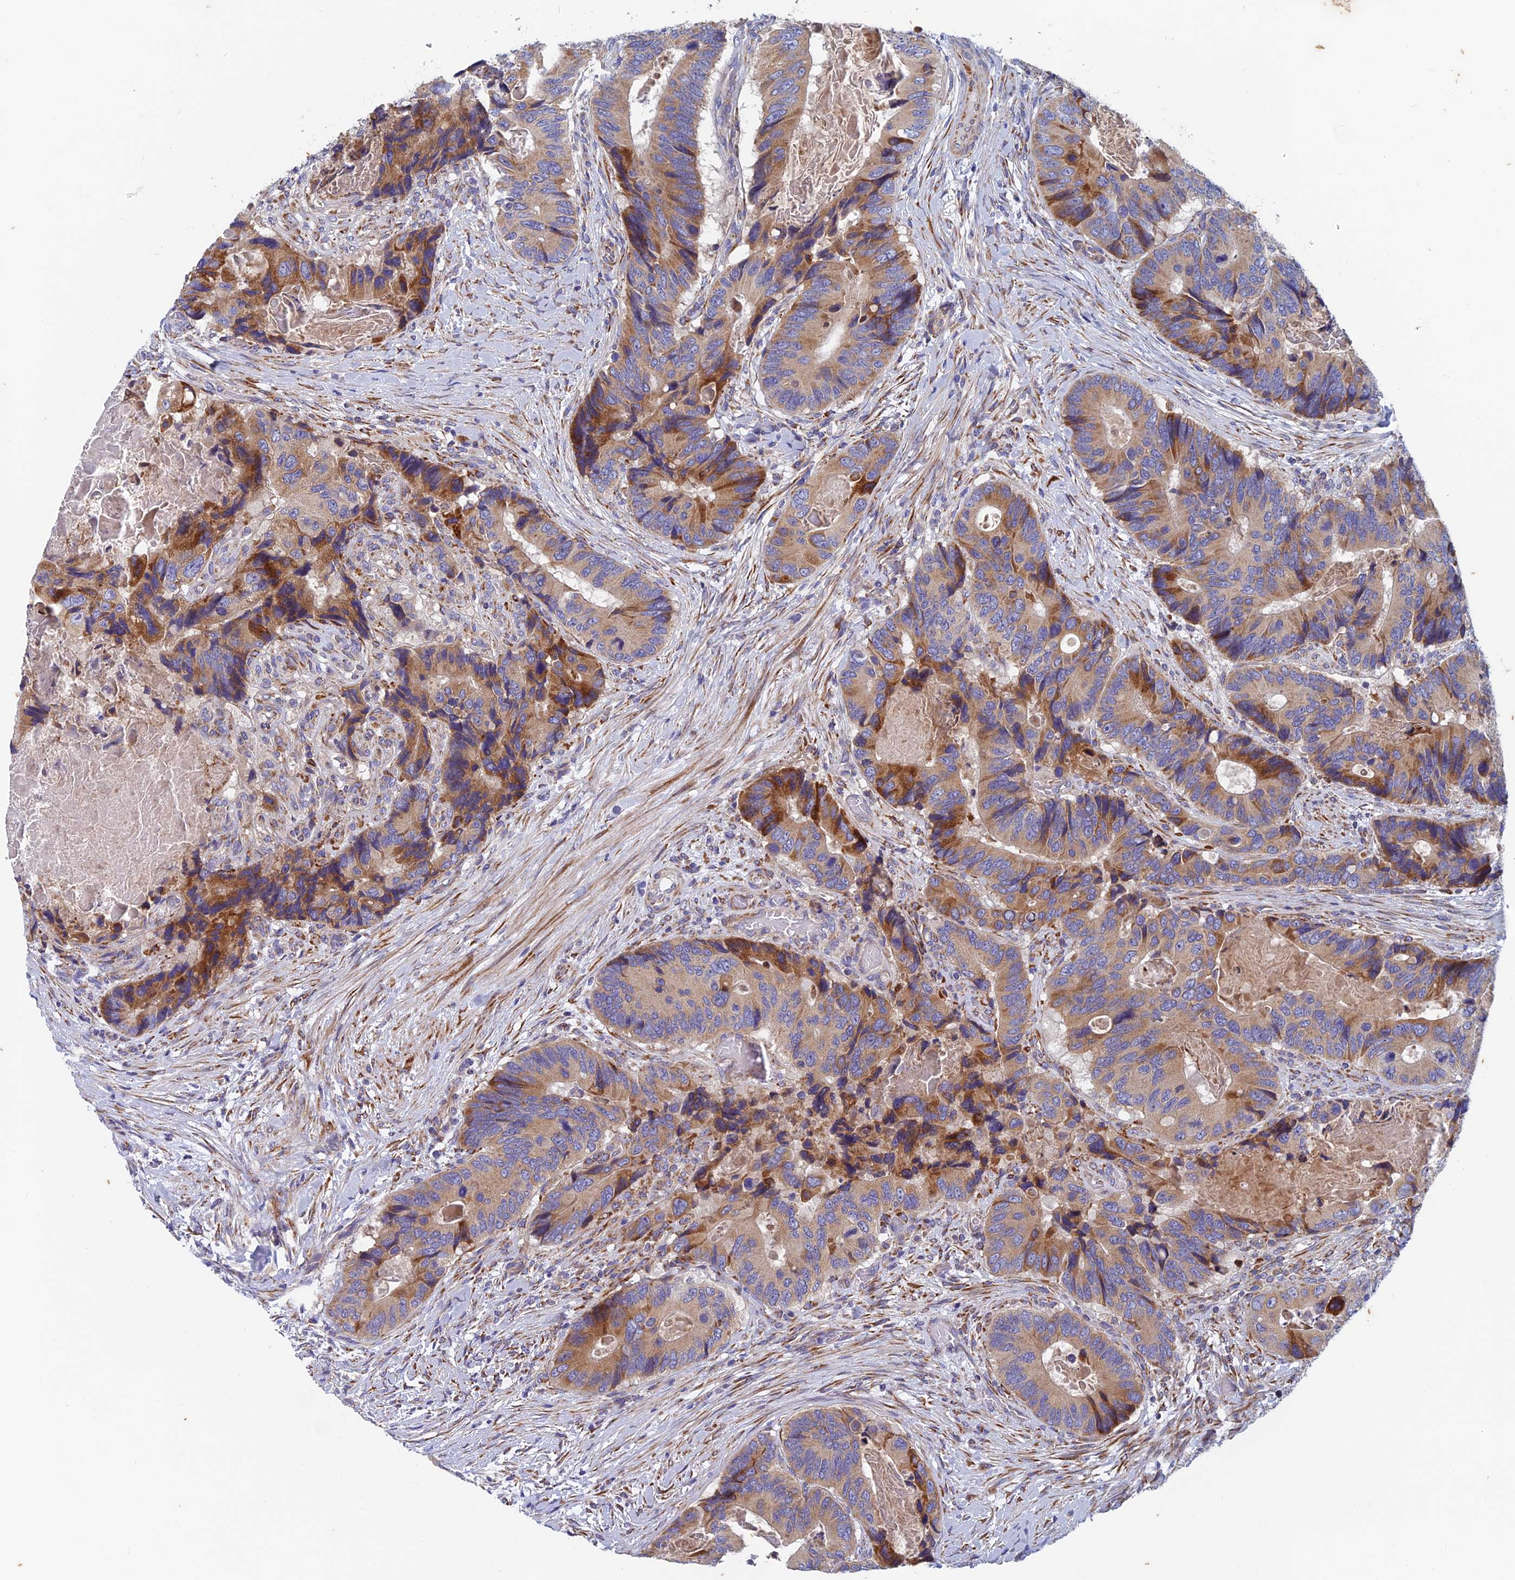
{"staining": {"intensity": "moderate", "quantity": "25%-75%", "location": "cytoplasmic/membranous"}, "tissue": "colorectal cancer", "cell_type": "Tumor cells", "image_type": "cancer", "snomed": [{"axis": "morphology", "description": "Adenocarcinoma, NOS"}, {"axis": "topography", "description": "Colon"}], "caption": "Protein analysis of colorectal cancer (adenocarcinoma) tissue displays moderate cytoplasmic/membranous staining in approximately 25%-75% of tumor cells. (DAB (3,3'-diaminobenzidine) = brown stain, brightfield microscopy at high magnification).", "gene": "AP4S1", "patient": {"sex": "male", "age": 84}}